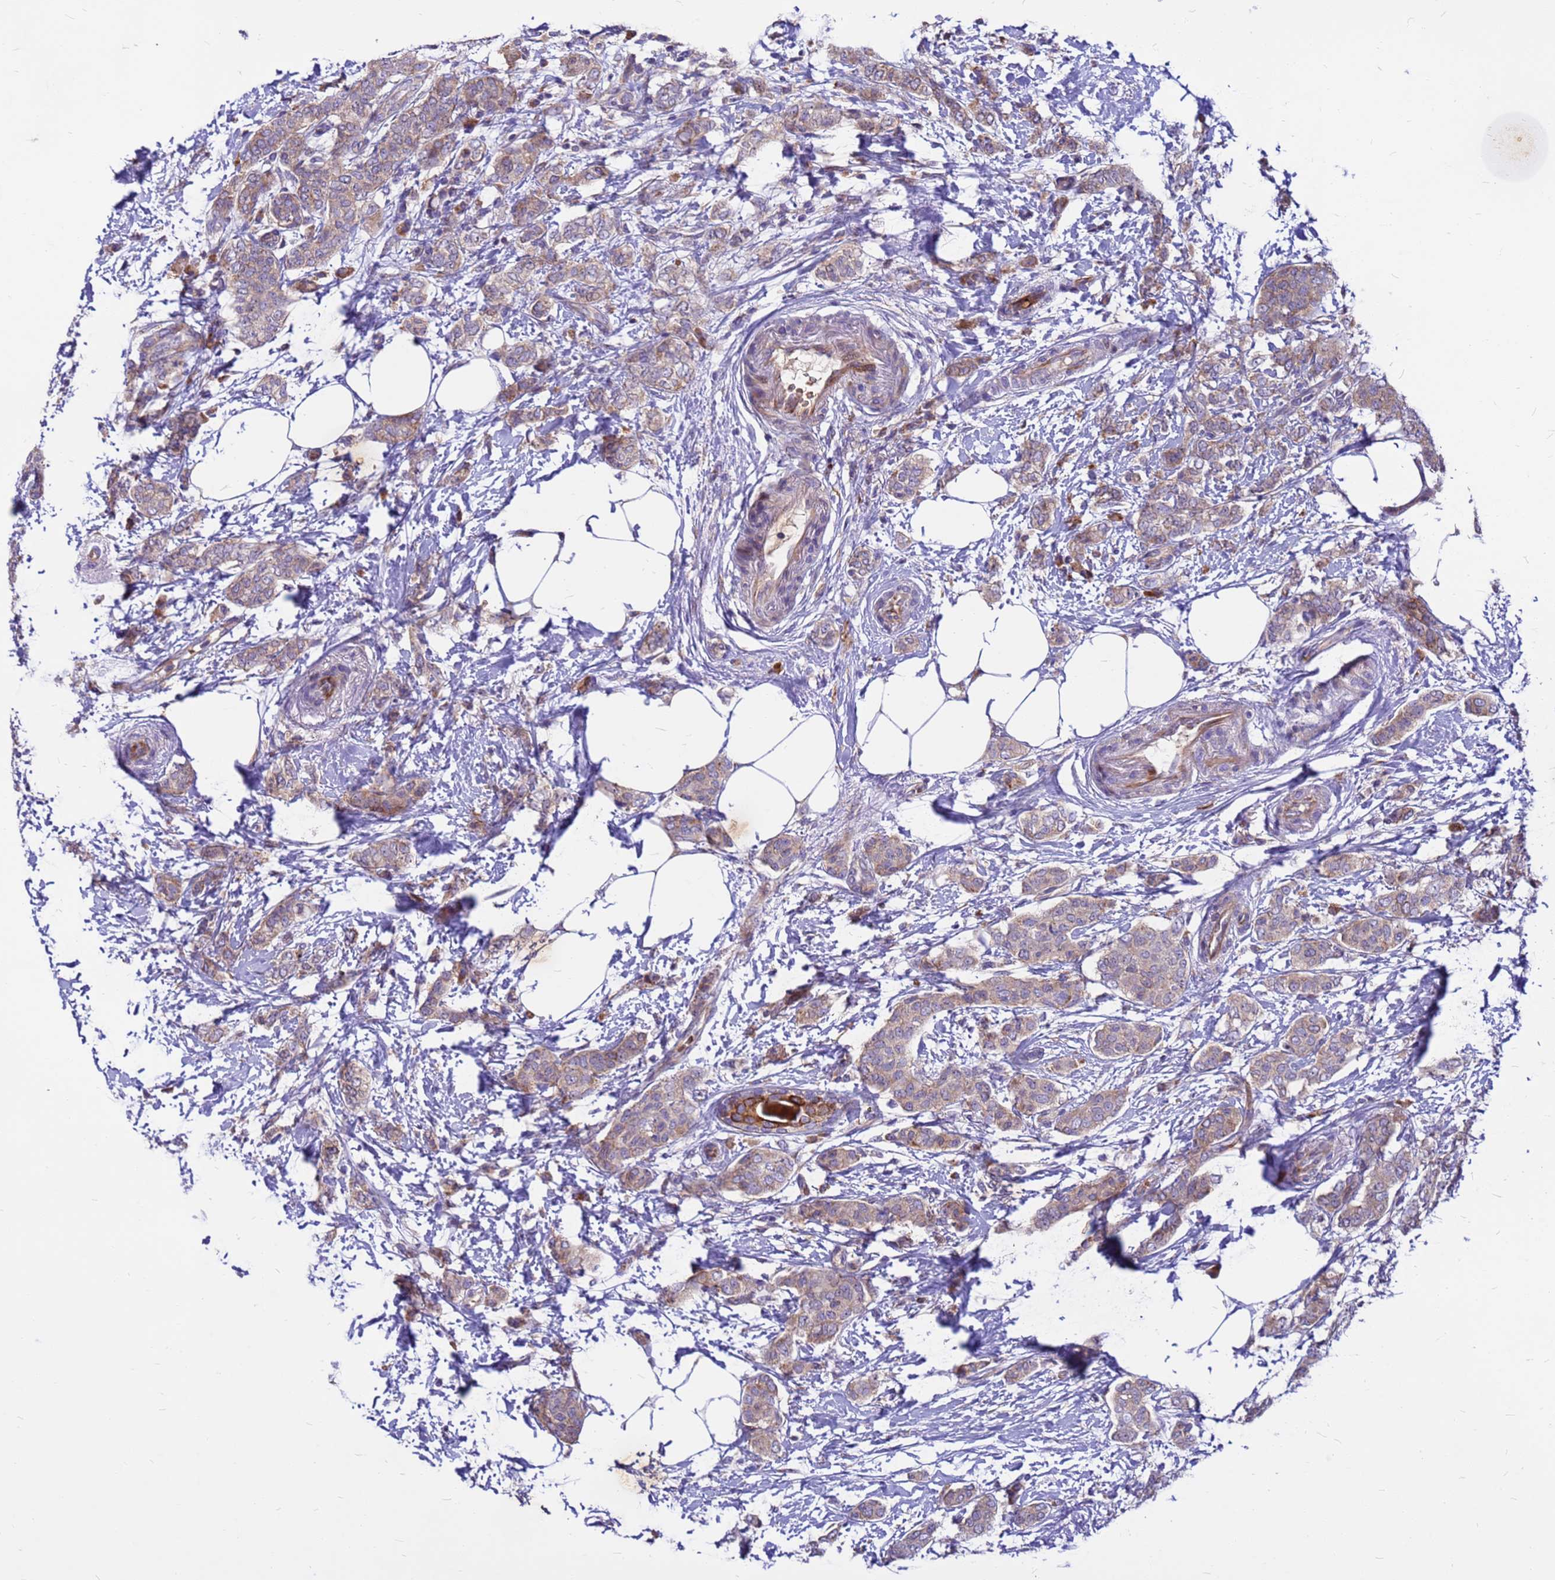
{"staining": {"intensity": "weak", "quantity": "25%-75%", "location": "cytoplasmic/membranous"}, "tissue": "breast cancer", "cell_type": "Tumor cells", "image_type": "cancer", "snomed": [{"axis": "morphology", "description": "Duct carcinoma"}, {"axis": "topography", "description": "Breast"}], "caption": "A low amount of weak cytoplasmic/membranous expression is seen in about 25%-75% of tumor cells in infiltrating ductal carcinoma (breast) tissue.", "gene": "ZNF669", "patient": {"sex": "female", "age": 72}}